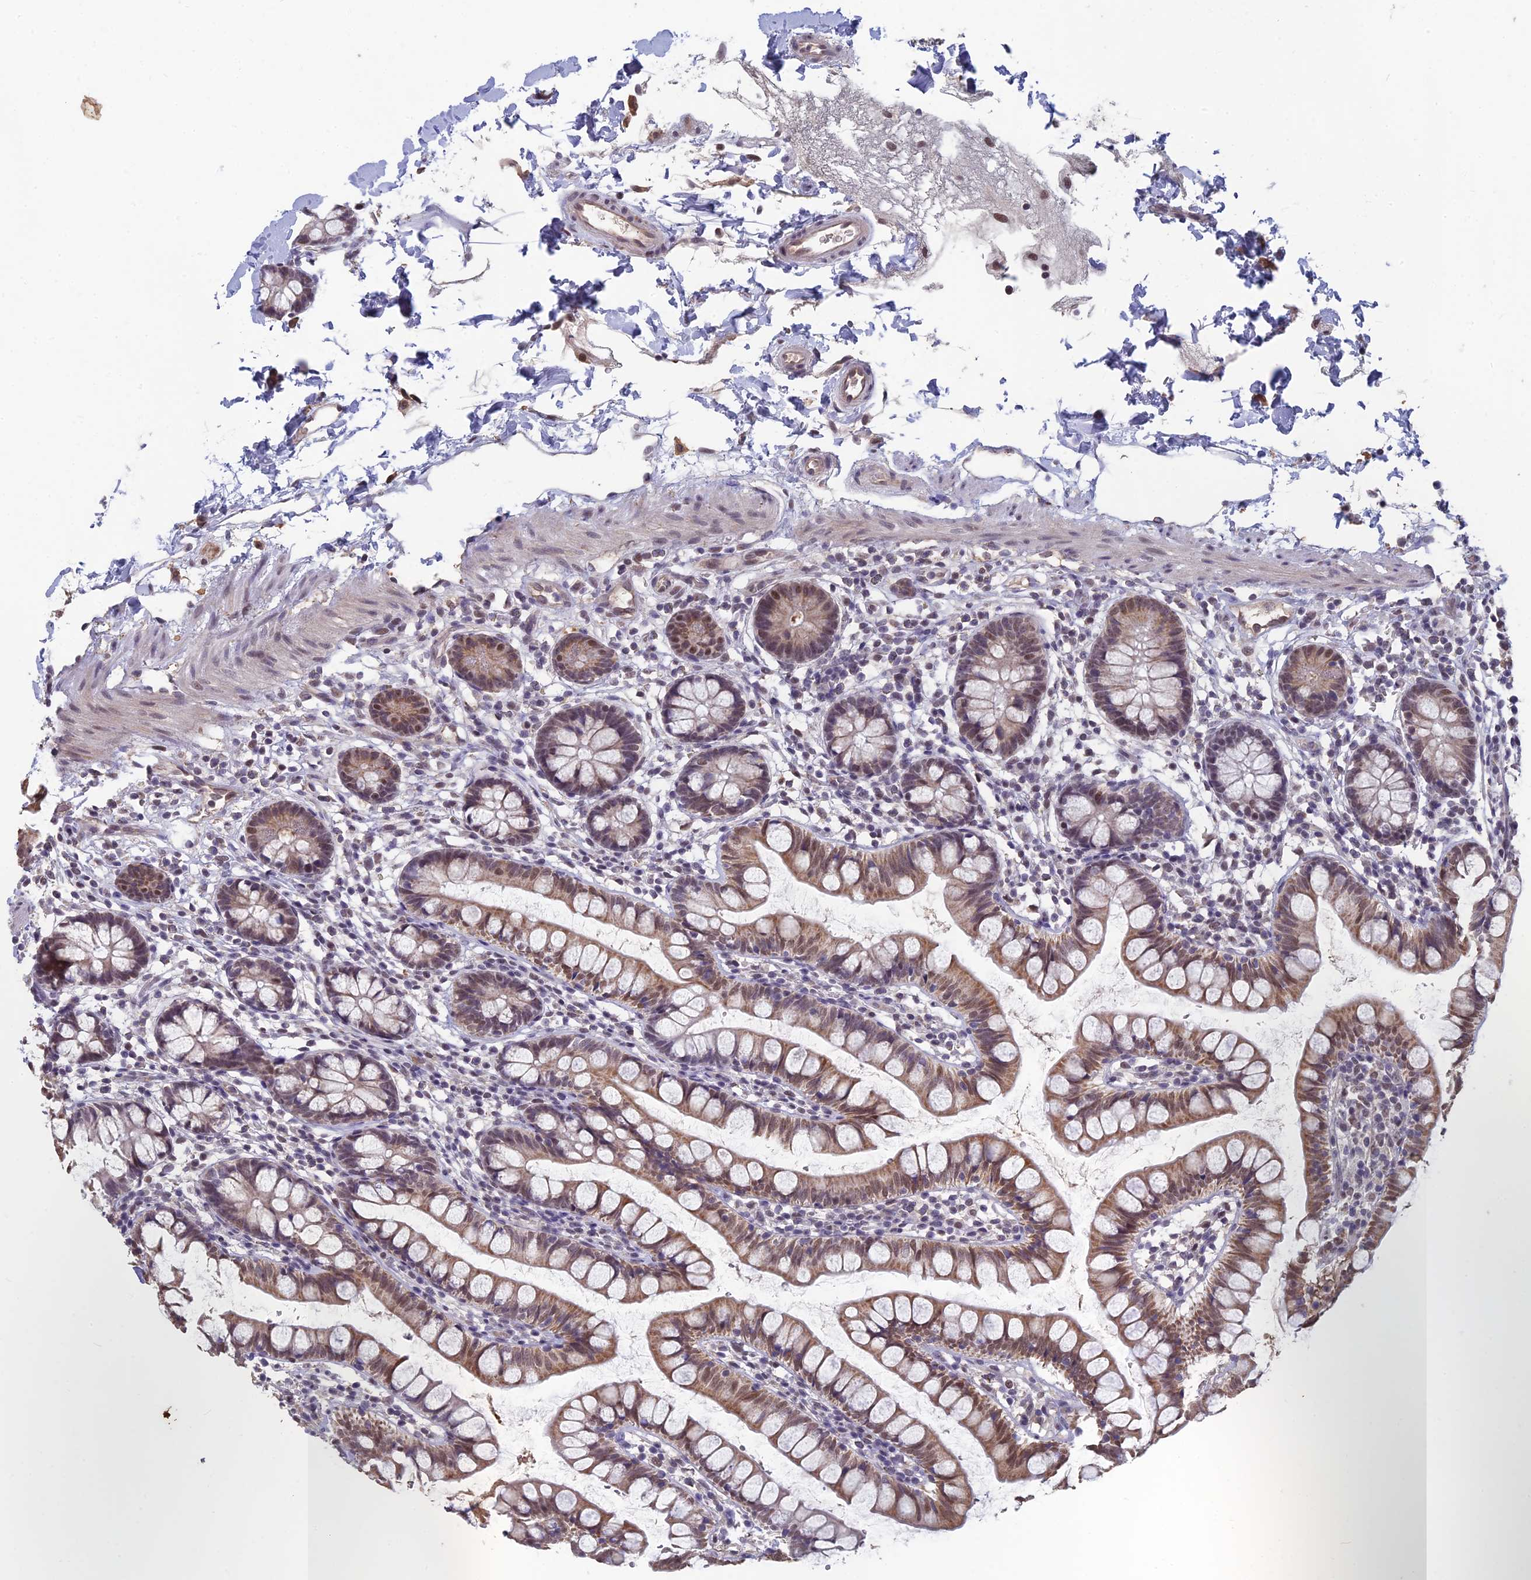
{"staining": {"intensity": "moderate", "quantity": "25%-75%", "location": "cytoplasmic/membranous,nuclear"}, "tissue": "small intestine", "cell_type": "Glandular cells", "image_type": "normal", "snomed": [{"axis": "morphology", "description": "Normal tissue, NOS"}, {"axis": "topography", "description": "Small intestine"}], "caption": "Small intestine stained with a brown dye reveals moderate cytoplasmic/membranous,nuclear positive positivity in approximately 25%-75% of glandular cells.", "gene": "MT", "patient": {"sex": "female", "age": 84}}